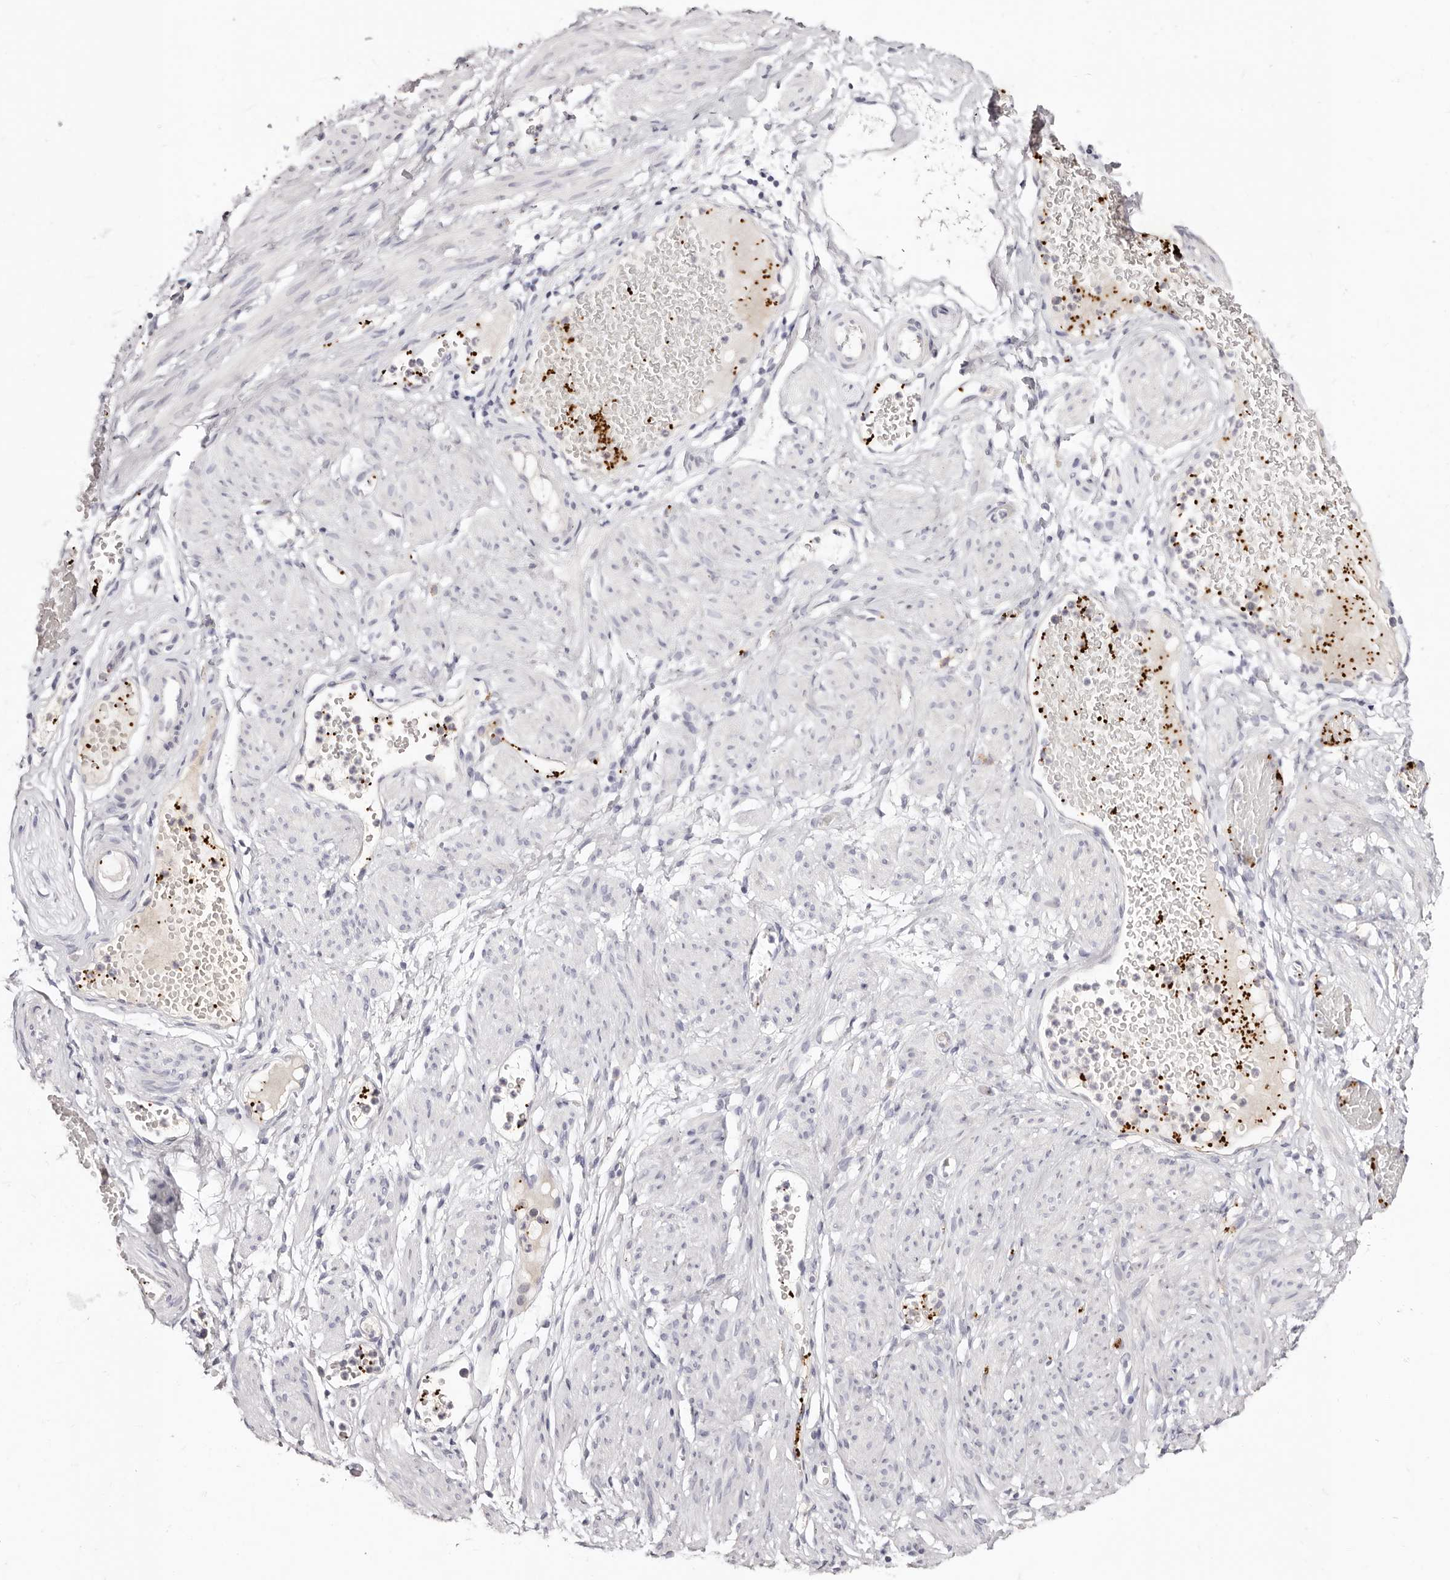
{"staining": {"intensity": "negative", "quantity": "none", "location": "none"}, "tissue": "adipose tissue", "cell_type": "Adipocytes", "image_type": "normal", "snomed": [{"axis": "morphology", "description": "Normal tissue, NOS"}, {"axis": "topography", "description": "Smooth muscle"}, {"axis": "topography", "description": "Peripheral nerve tissue"}], "caption": "IHC image of benign human adipose tissue stained for a protein (brown), which displays no positivity in adipocytes.", "gene": "PF4", "patient": {"sex": "female", "age": 39}}